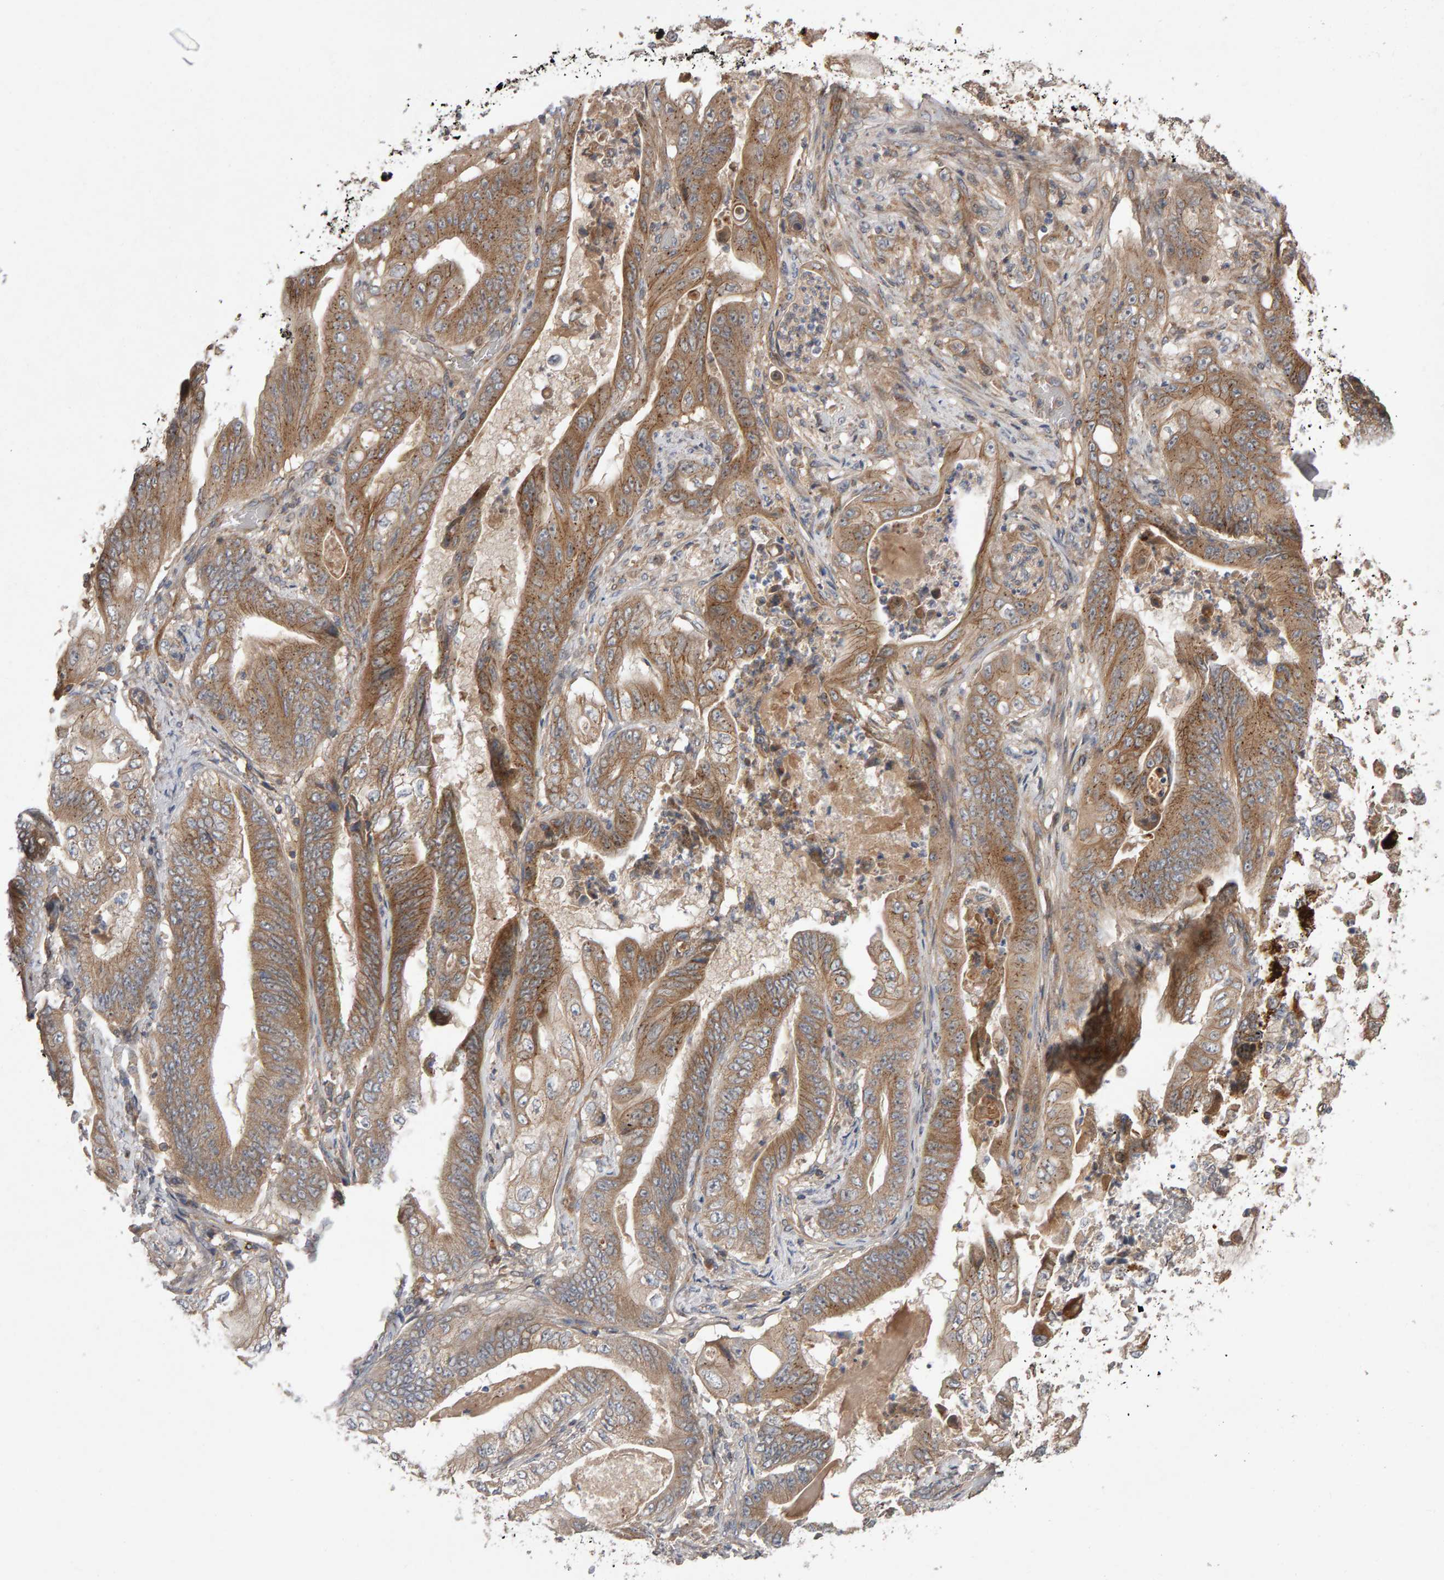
{"staining": {"intensity": "moderate", "quantity": ">75%", "location": "cytoplasmic/membranous"}, "tissue": "stomach cancer", "cell_type": "Tumor cells", "image_type": "cancer", "snomed": [{"axis": "morphology", "description": "Normal tissue, NOS"}, {"axis": "morphology", "description": "Adenocarcinoma, NOS"}, {"axis": "topography", "description": "Stomach"}], "caption": "Stomach adenocarcinoma tissue reveals moderate cytoplasmic/membranous positivity in about >75% of tumor cells, visualized by immunohistochemistry.", "gene": "PGS1", "patient": {"sex": "male", "age": 62}}